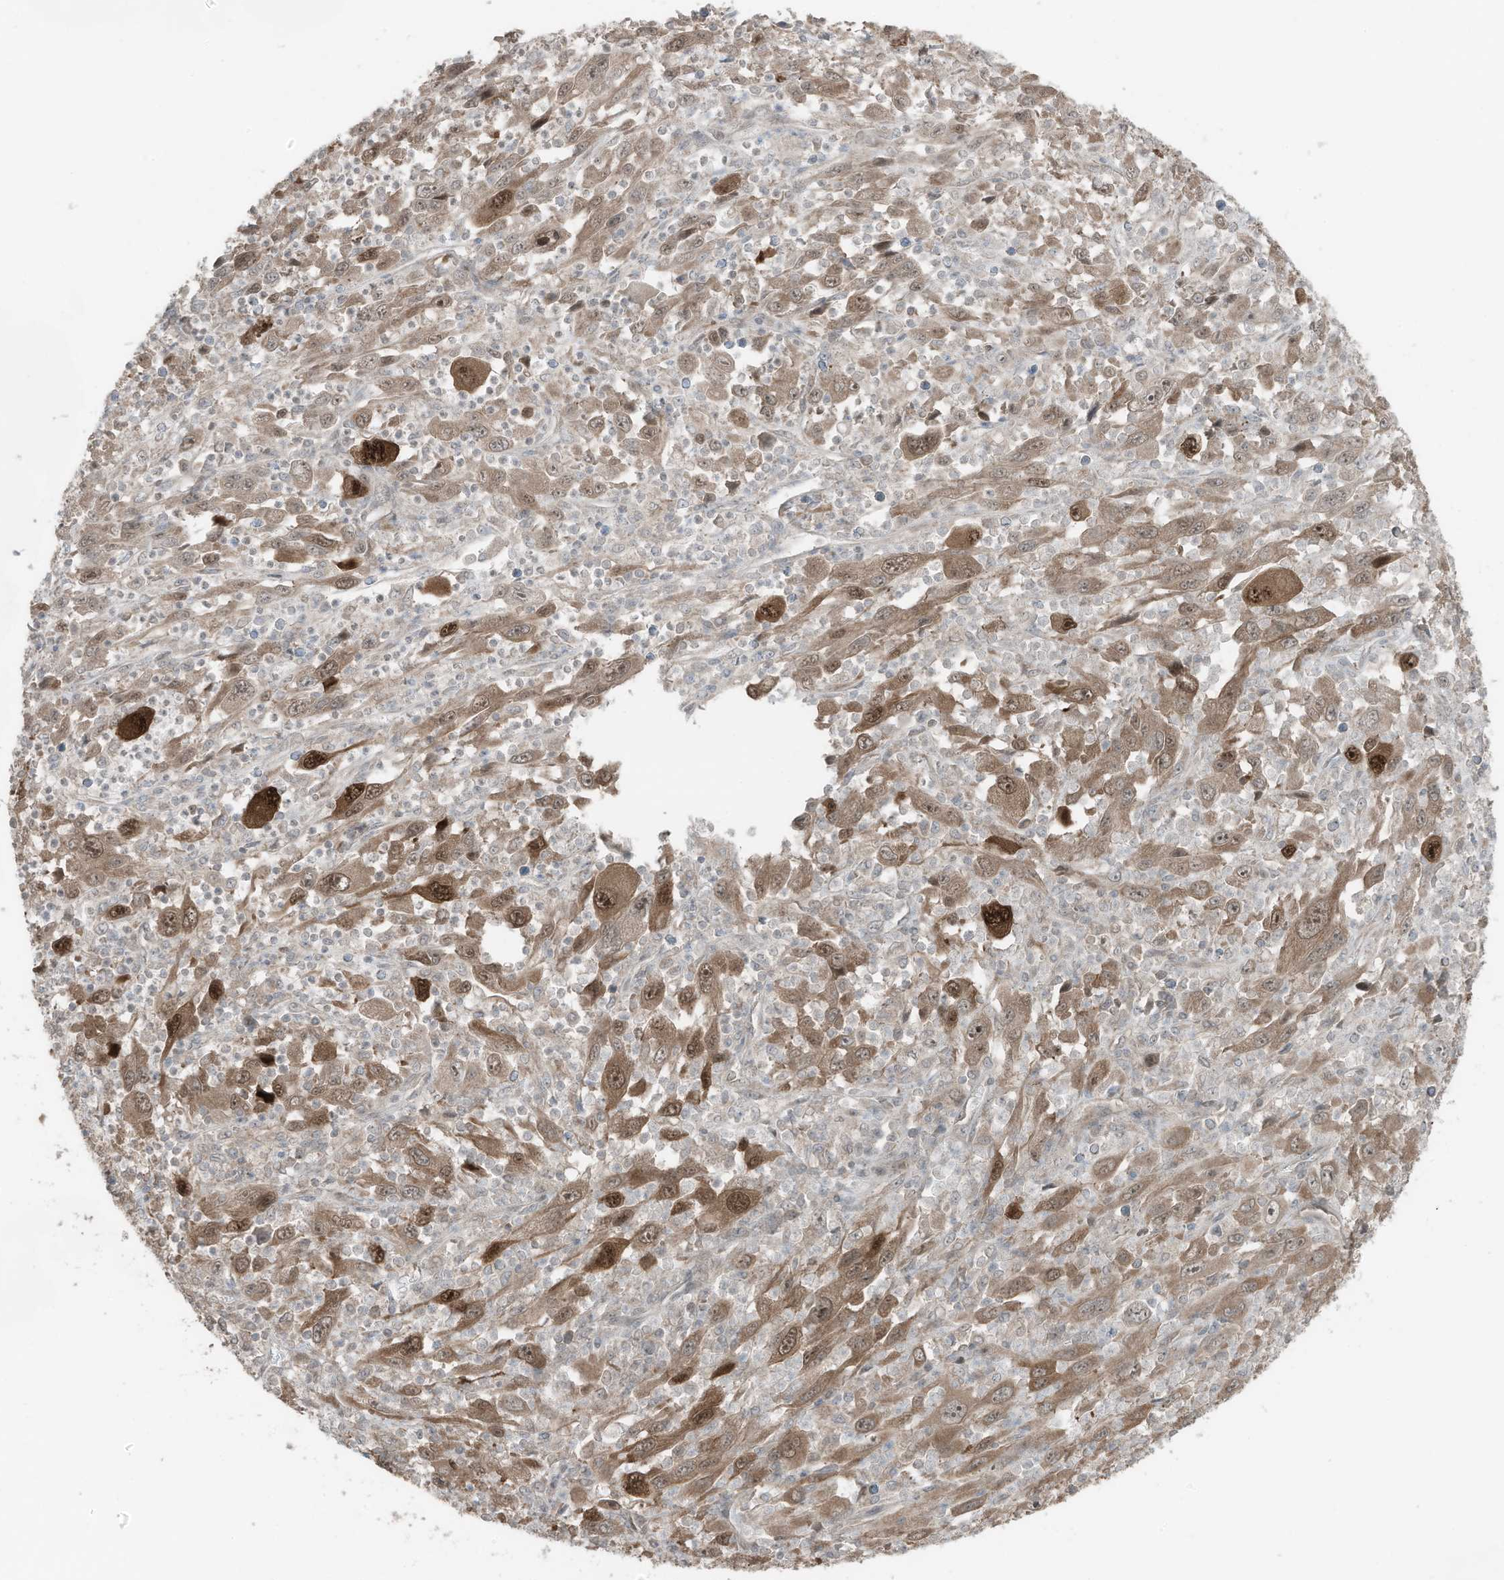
{"staining": {"intensity": "strong", "quantity": "<25%", "location": "cytoplasmic/membranous,nuclear"}, "tissue": "melanoma", "cell_type": "Tumor cells", "image_type": "cancer", "snomed": [{"axis": "morphology", "description": "Malignant melanoma, Metastatic site"}, {"axis": "topography", "description": "Skin"}], "caption": "IHC (DAB (3,3'-diaminobenzidine)) staining of human melanoma shows strong cytoplasmic/membranous and nuclear protein positivity in about <25% of tumor cells.", "gene": "TXNDC9", "patient": {"sex": "female", "age": 56}}